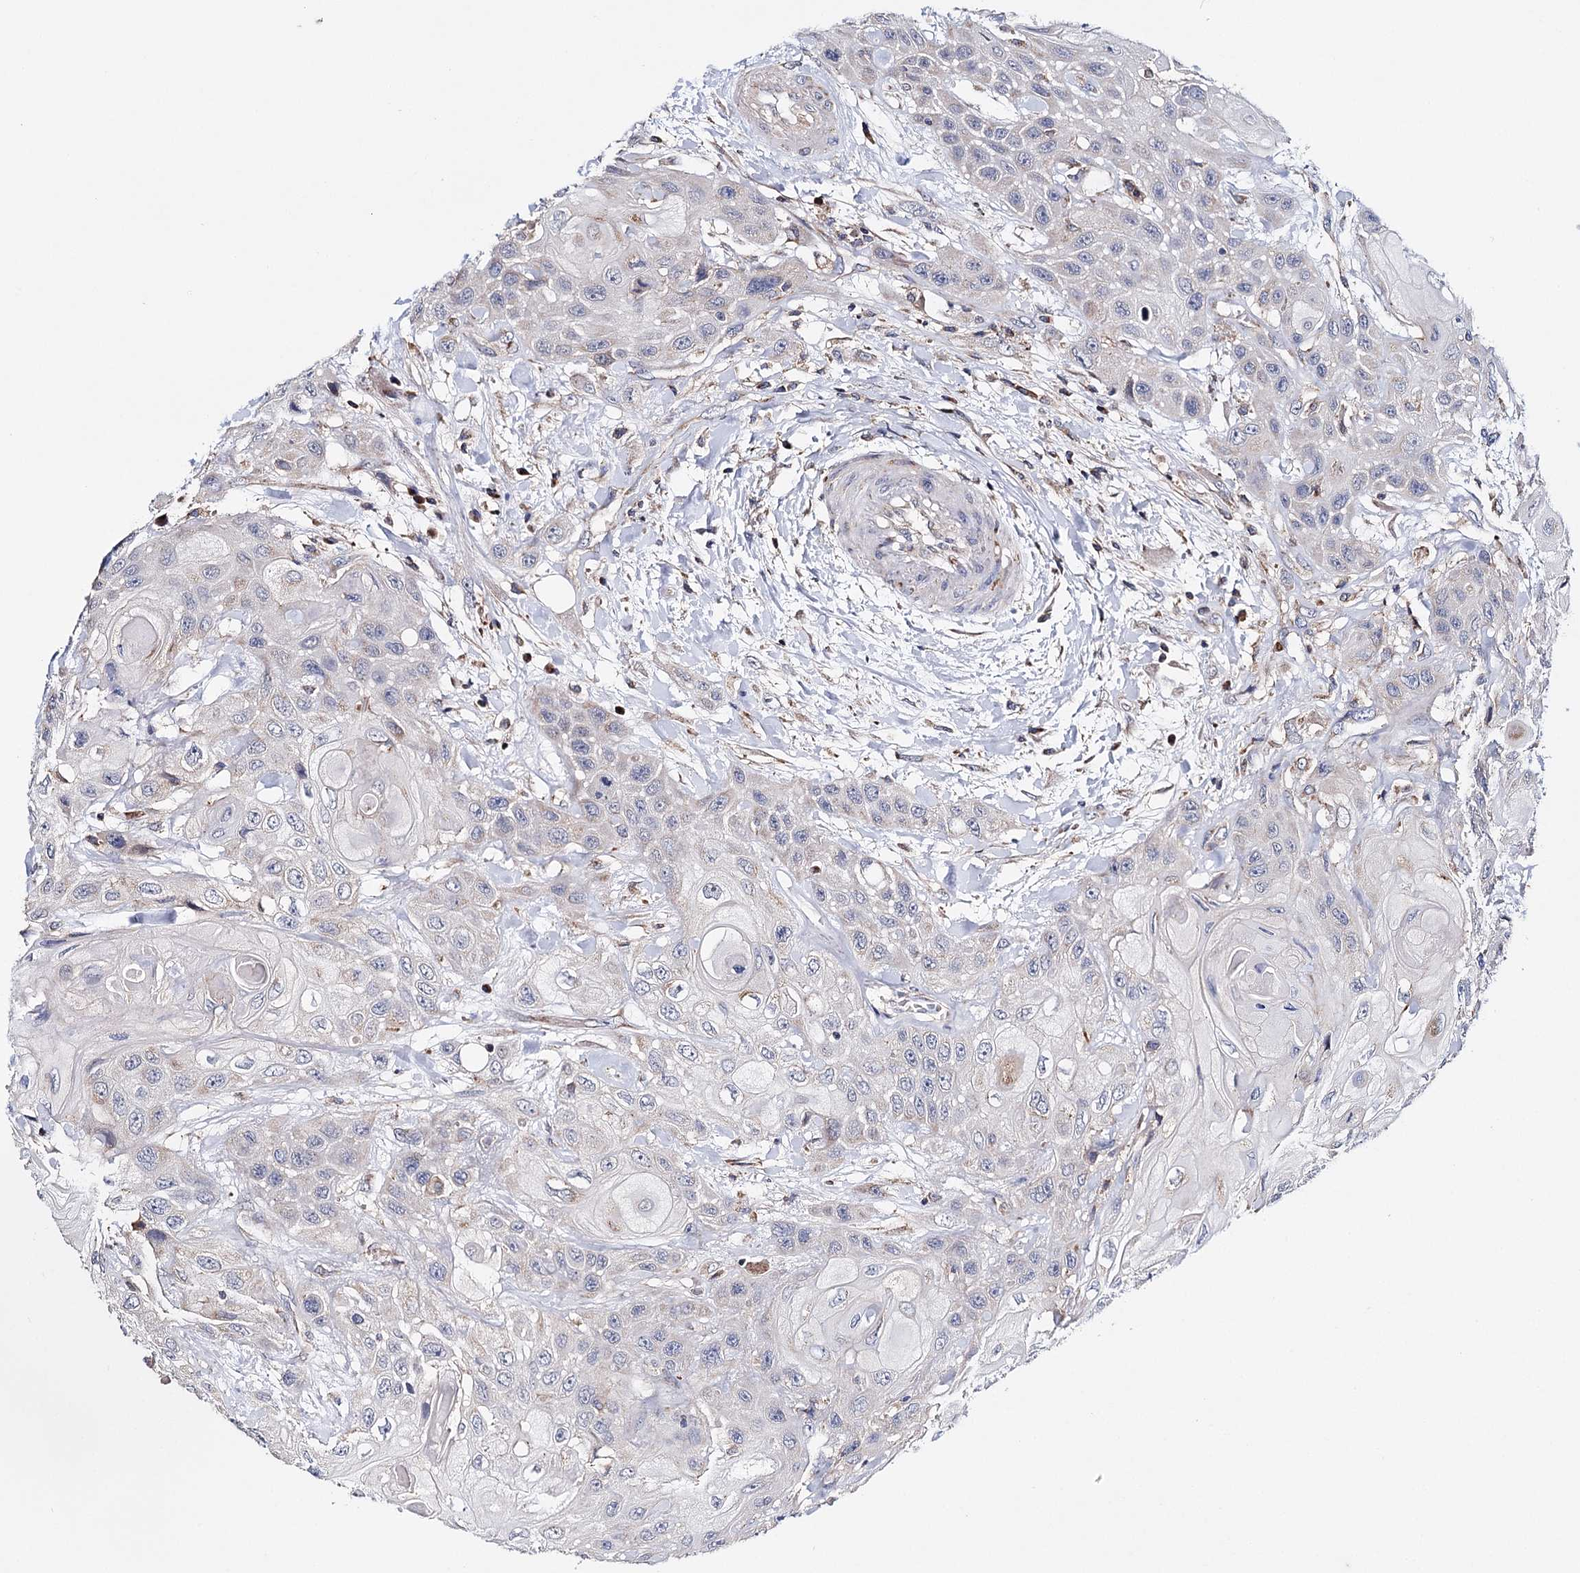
{"staining": {"intensity": "negative", "quantity": "none", "location": "none"}, "tissue": "head and neck cancer", "cell_type": "Tumor cells", "image_type": "cancer", "snomed": [{"axis": "morphology", "description": "Squamous cell carcinoma, NOS"}, {"axis": "topography", "description": "Head-Neck"}], "caption": "Tumor cells show no significant protein staining in head and neck squamous cell carcinoma.", "gene": "CFAP46", "patient": {"sex": "female", "age": 43}}